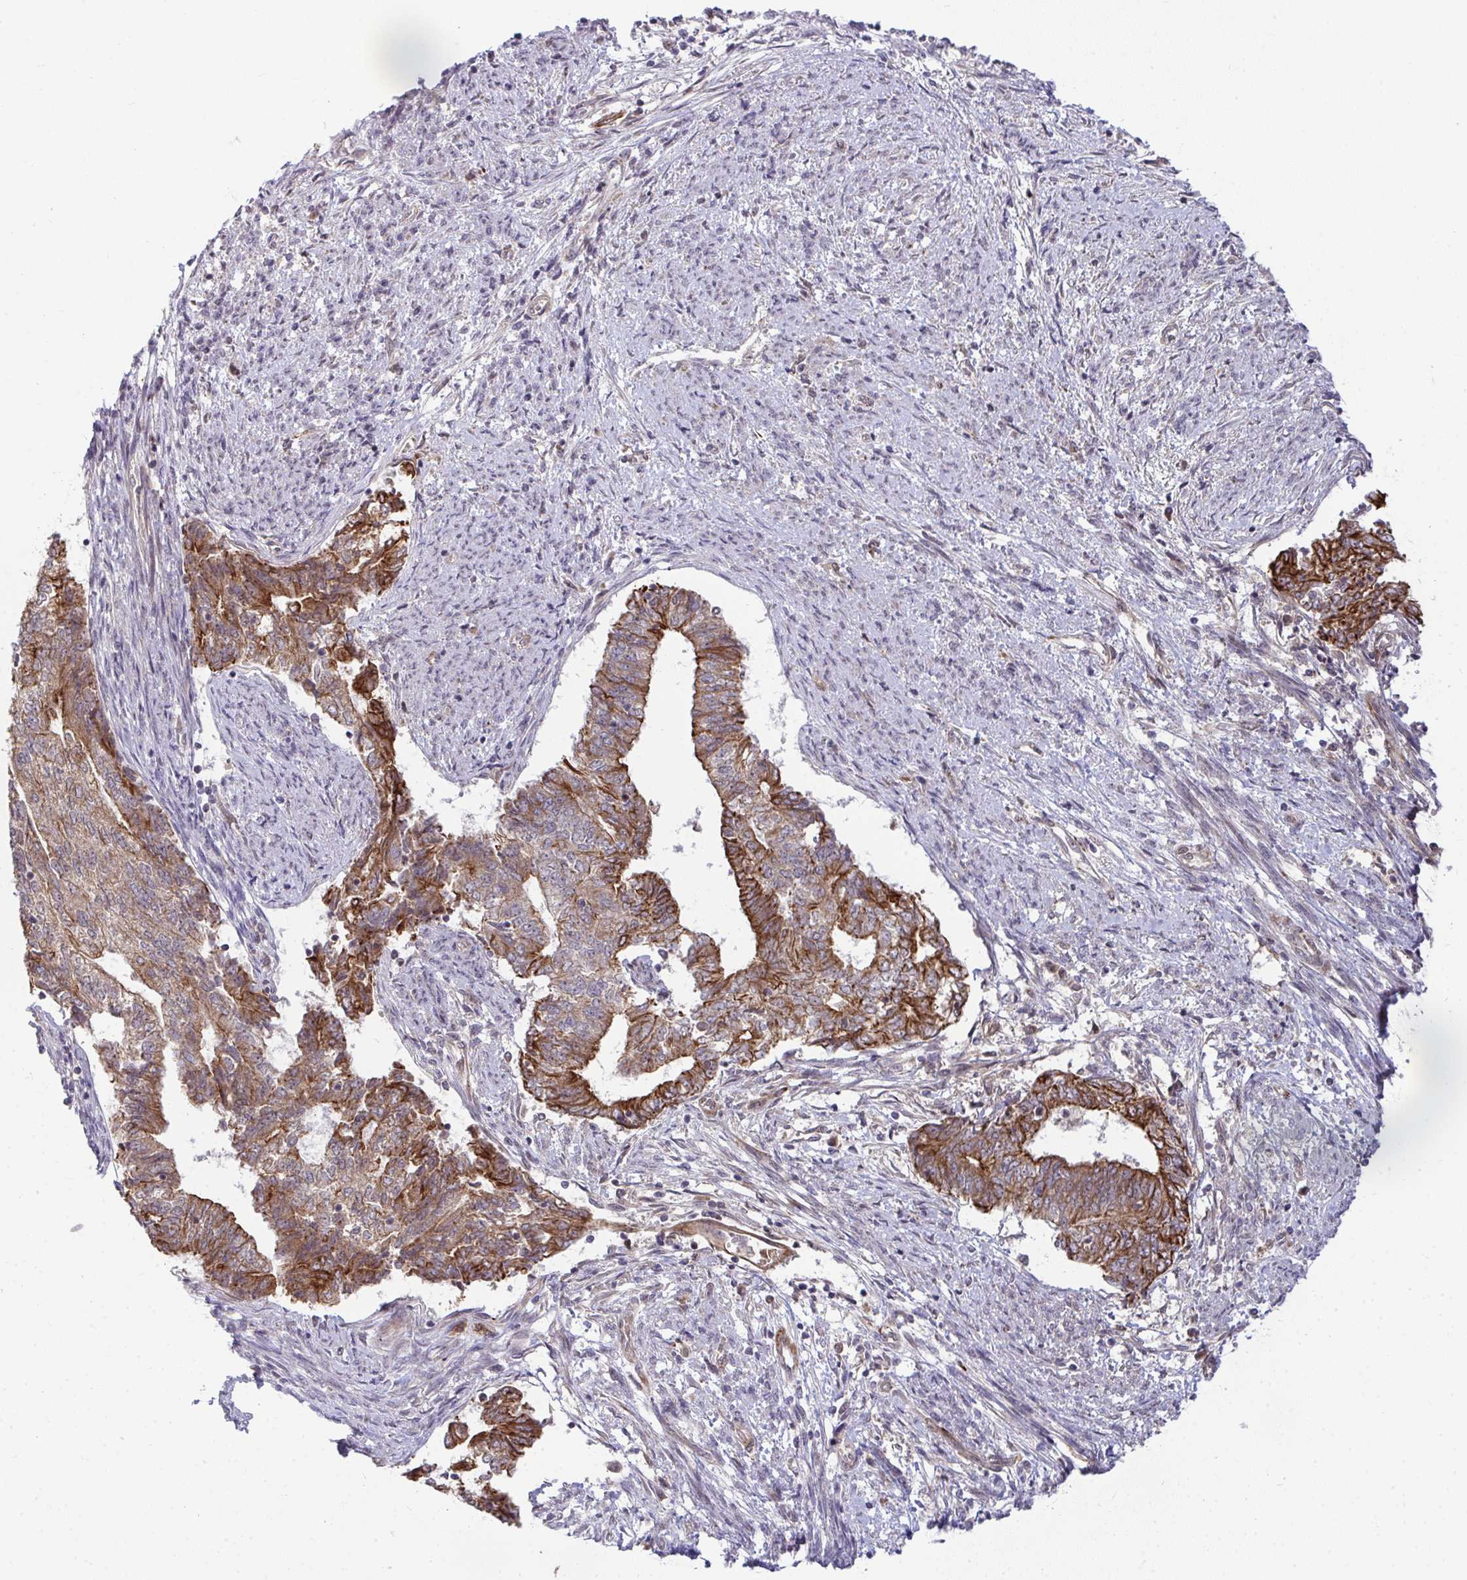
{"staining": {"intensity": "moderate", "quantity": ">75%", "location": "cytoplasmic/membranous"}, "tissue": "endometrial cancer", "cell_type": "Tumor cells", "image_type": "cancer", "snomed": [{"axis": "morphology", "description": "Adenocarcinoma, NOS"}, {"axis": "topography", "description": "Endometrium"}], "caption": "Immunohistochemistry (IHC) (DAB (3,3'-diaminobenzidine)) staining of endometrial adenocarcinoma displays moderate cytoplasmic/membranous protein expression in approximately >75% of tumor cells. The staining was performed using DAB, with brown indicating positive protein expression. Nuclei are stained blue with hematoxylin.", "gene": "TRIM44", "patient": {"sex": "female", "age": 65}}